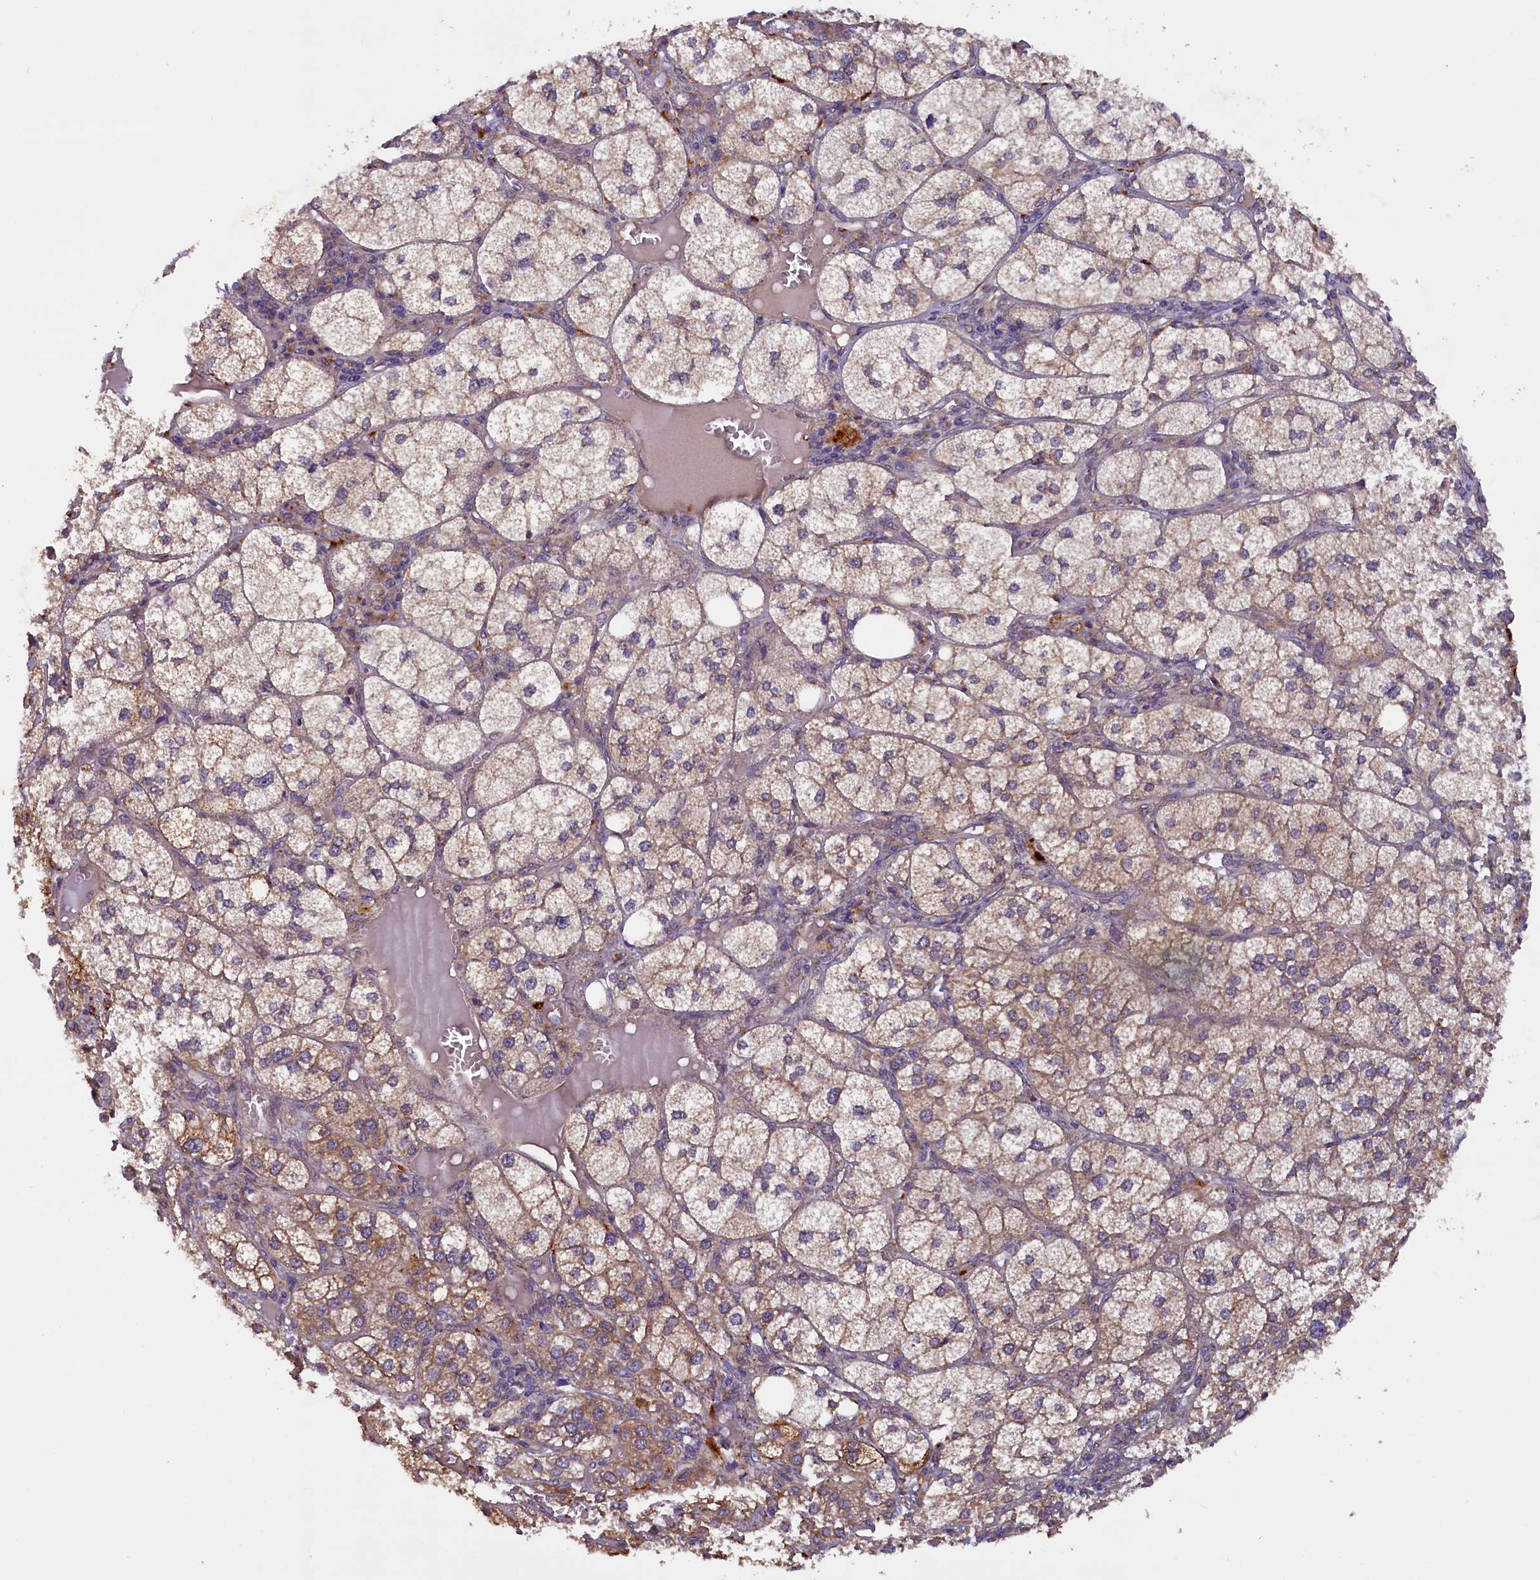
{"staining": {"intensity": "moderate", "quantity": "25%-75%", "location": "cytoplasmic/membranous"}, "tissue": "adrenal gland", "cell_type": "Glandular cells", "image_type": "normal", "snomed": [{"axis": "morphology", "description": "Normal tissue, NOS"}, {"axis": "topography", "description": "Adrenal gland"}], "caption": "IHC photomicrograph of normal adrenal gland: human adrenal gland stained using immunohistochemistry (IHC) shows medium levels of moderate protein expression localized specifically in the cytoplasmic/membranous of glandular cells, appearing as a cytoplasmic/membranous brown color.", "gene": "CCDC9B", "patient": {"sex": "female", "age": 61}}